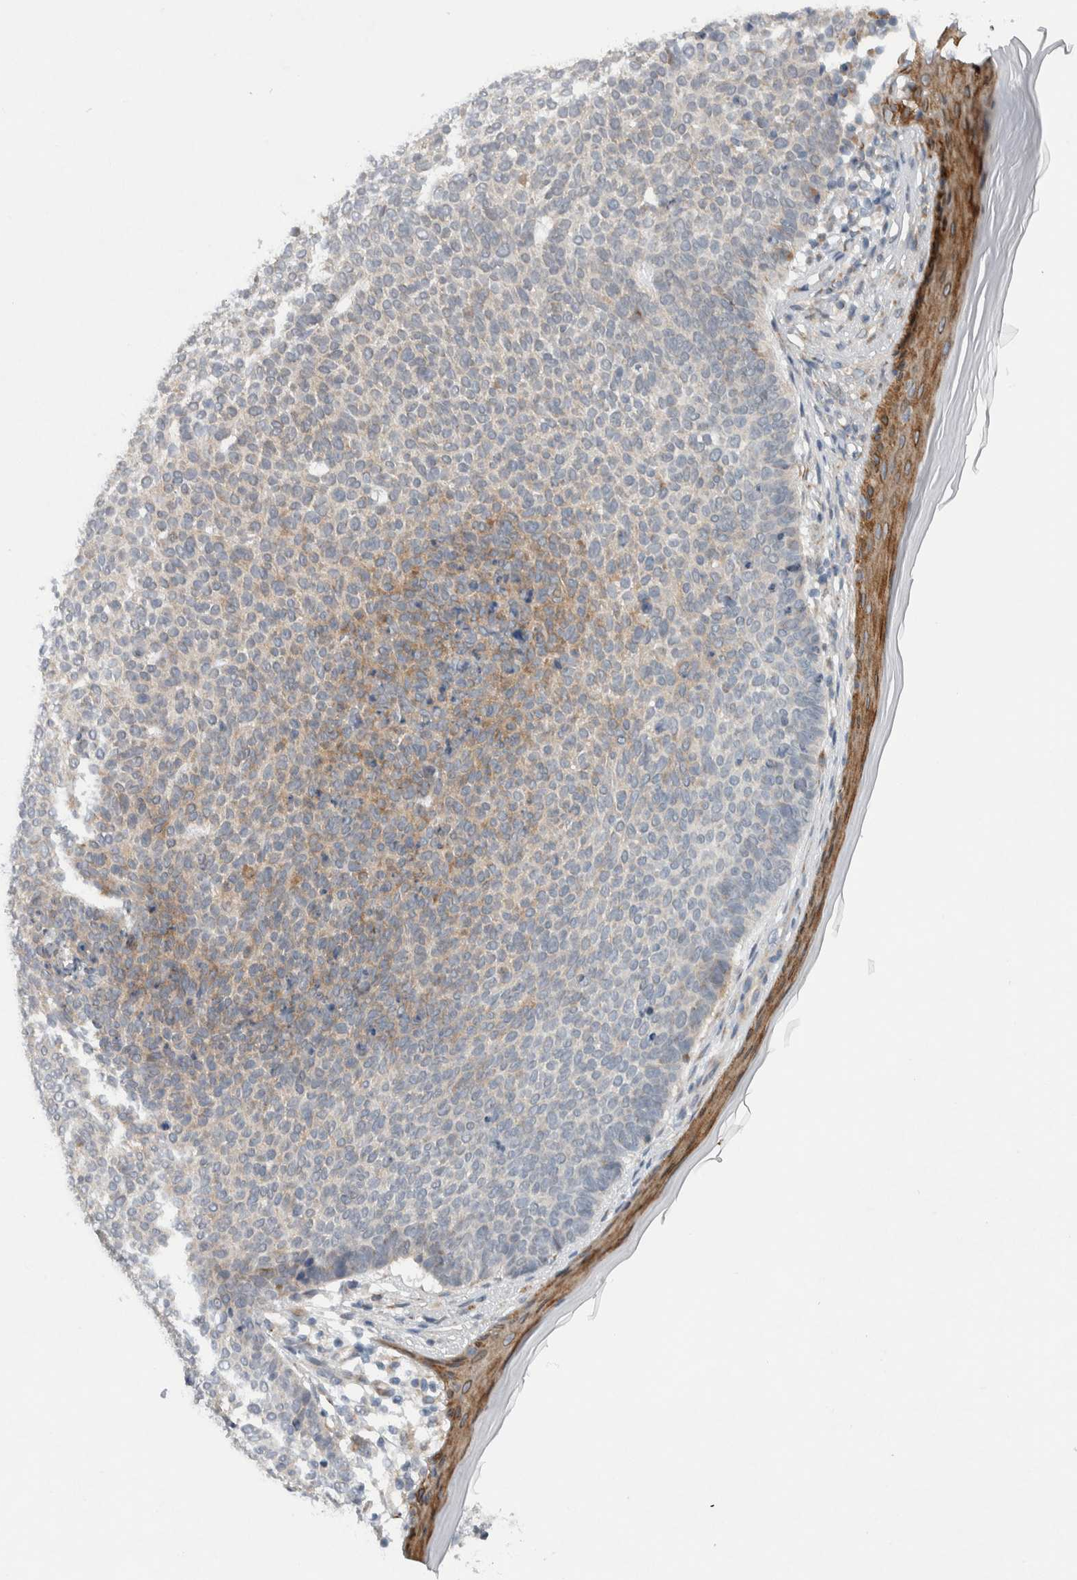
{"staining": {"intensity": "moderate", "quantity": "<25%", "location": "cytoplasmic/membranous"}, "tissue": "skin cancer", "cell_type": "Tumor cells", "image_type": "cancer", "snomed": [{"axis": "morphology", "description": "Normal tissue, NOS"}, {"axis": "morphology", "description": "Basal cell carcinoma"}, {"axis": "topography", "description": "Skin"}], "caption": "This photomicrograph exhibits immunohistochemistry staining of human basal cell carcinoma (skin), with low moderate cytoplasmic/membranous staining in about <25% of tumor cells.", "gene": "RERE", "patient": {"sex": "male", "age": 50}}